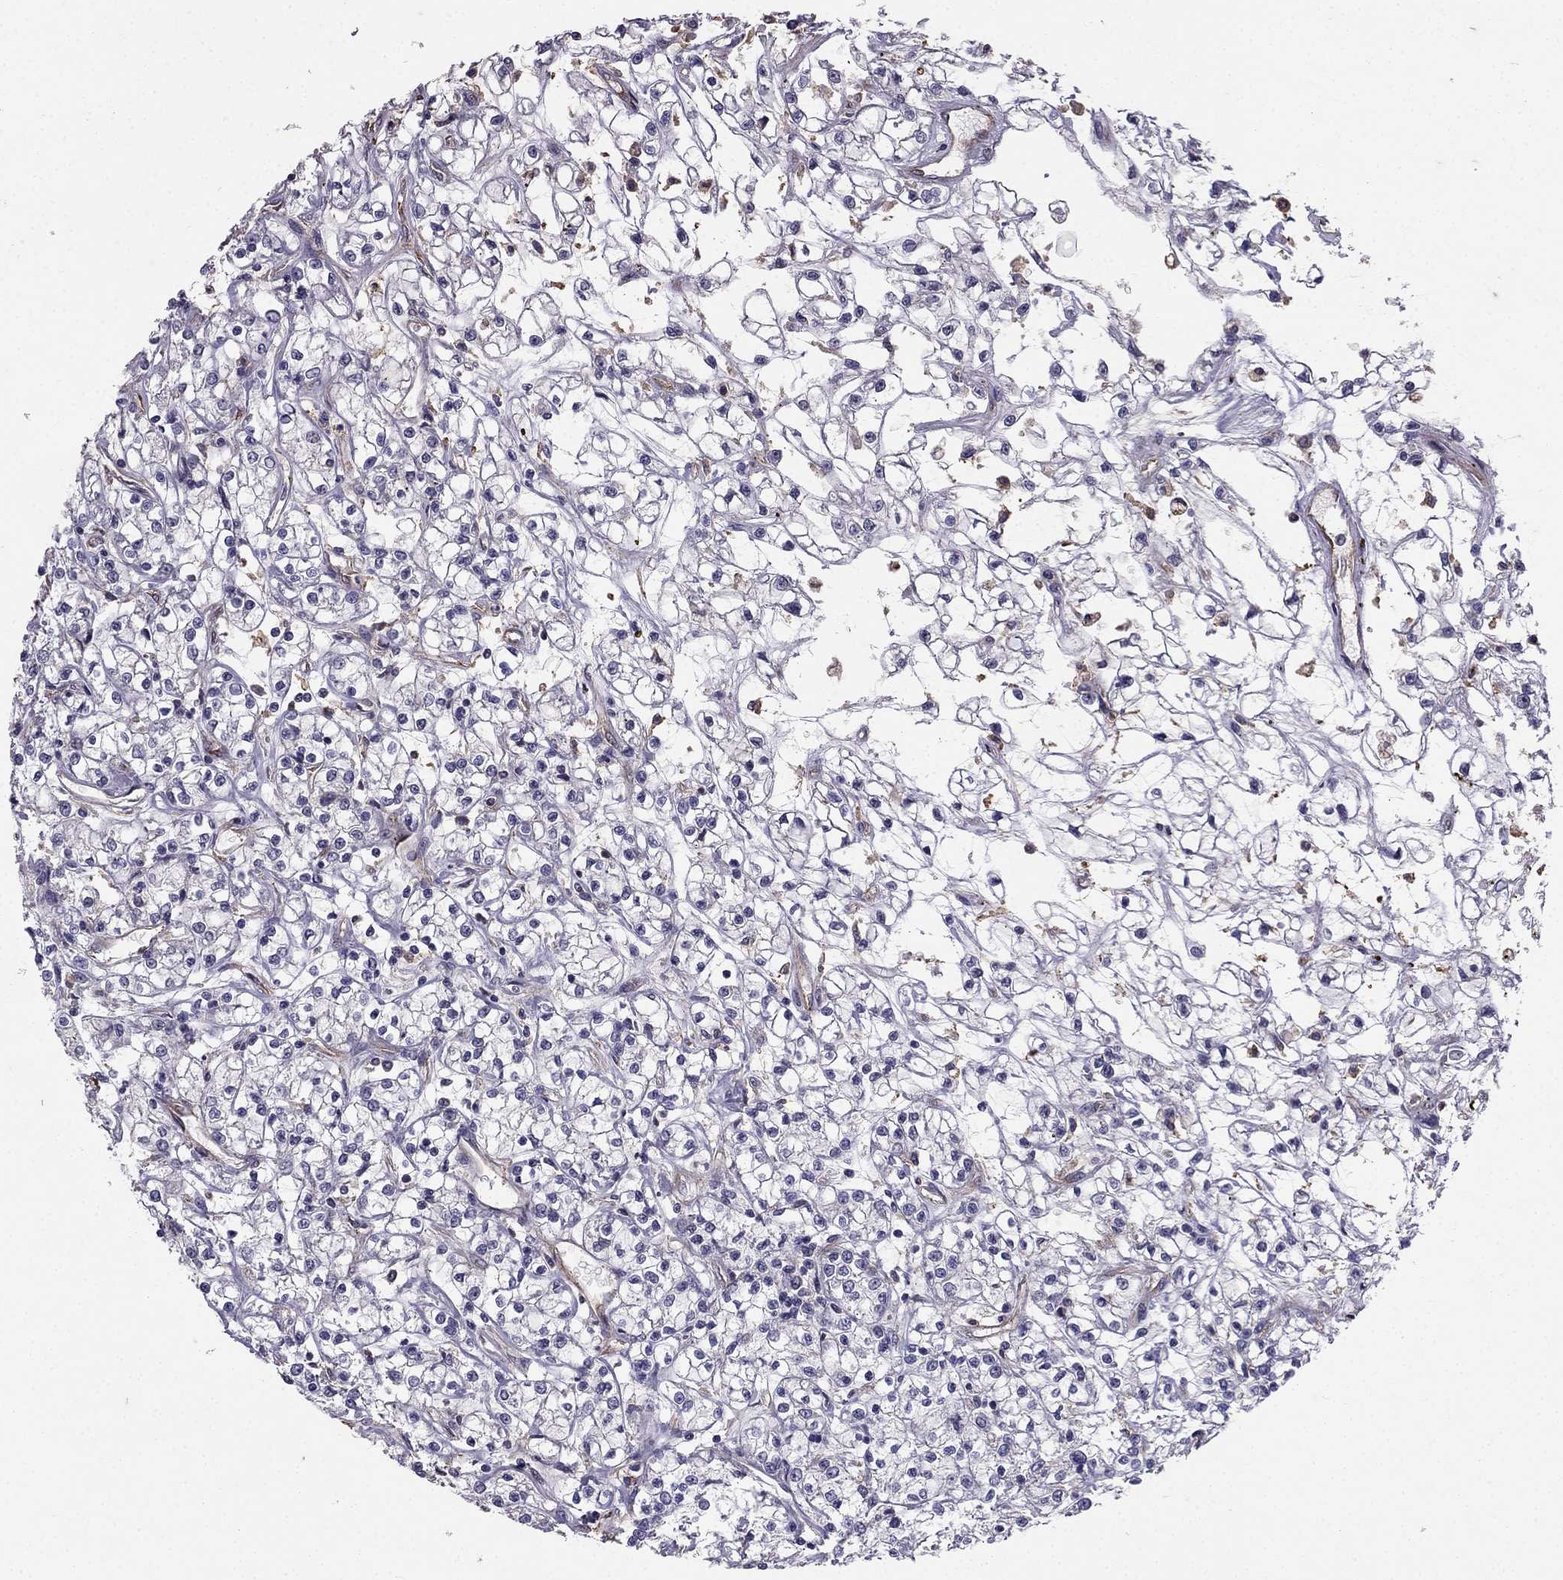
{"staining": {"intensity": "negative", "quantity": "none", "location": "none"}, "tissue": "renal cancer", "cell_type": "Tumor cells", "image_type": "cancer", "snomed": [{"axis": "morphology", "description": "Adenocarcinoma, NOS"}, {"axis": "topography", "description": "Kidney"}], "caption": "DAB (3,3'-diaminobenzidine) immunohistochemical staining of human renal cancer (adenocarcinoma) displays no significant staining in tumor cells.", "gene": "RASIP1", "patient": {"sex": "female", "age": 59}}